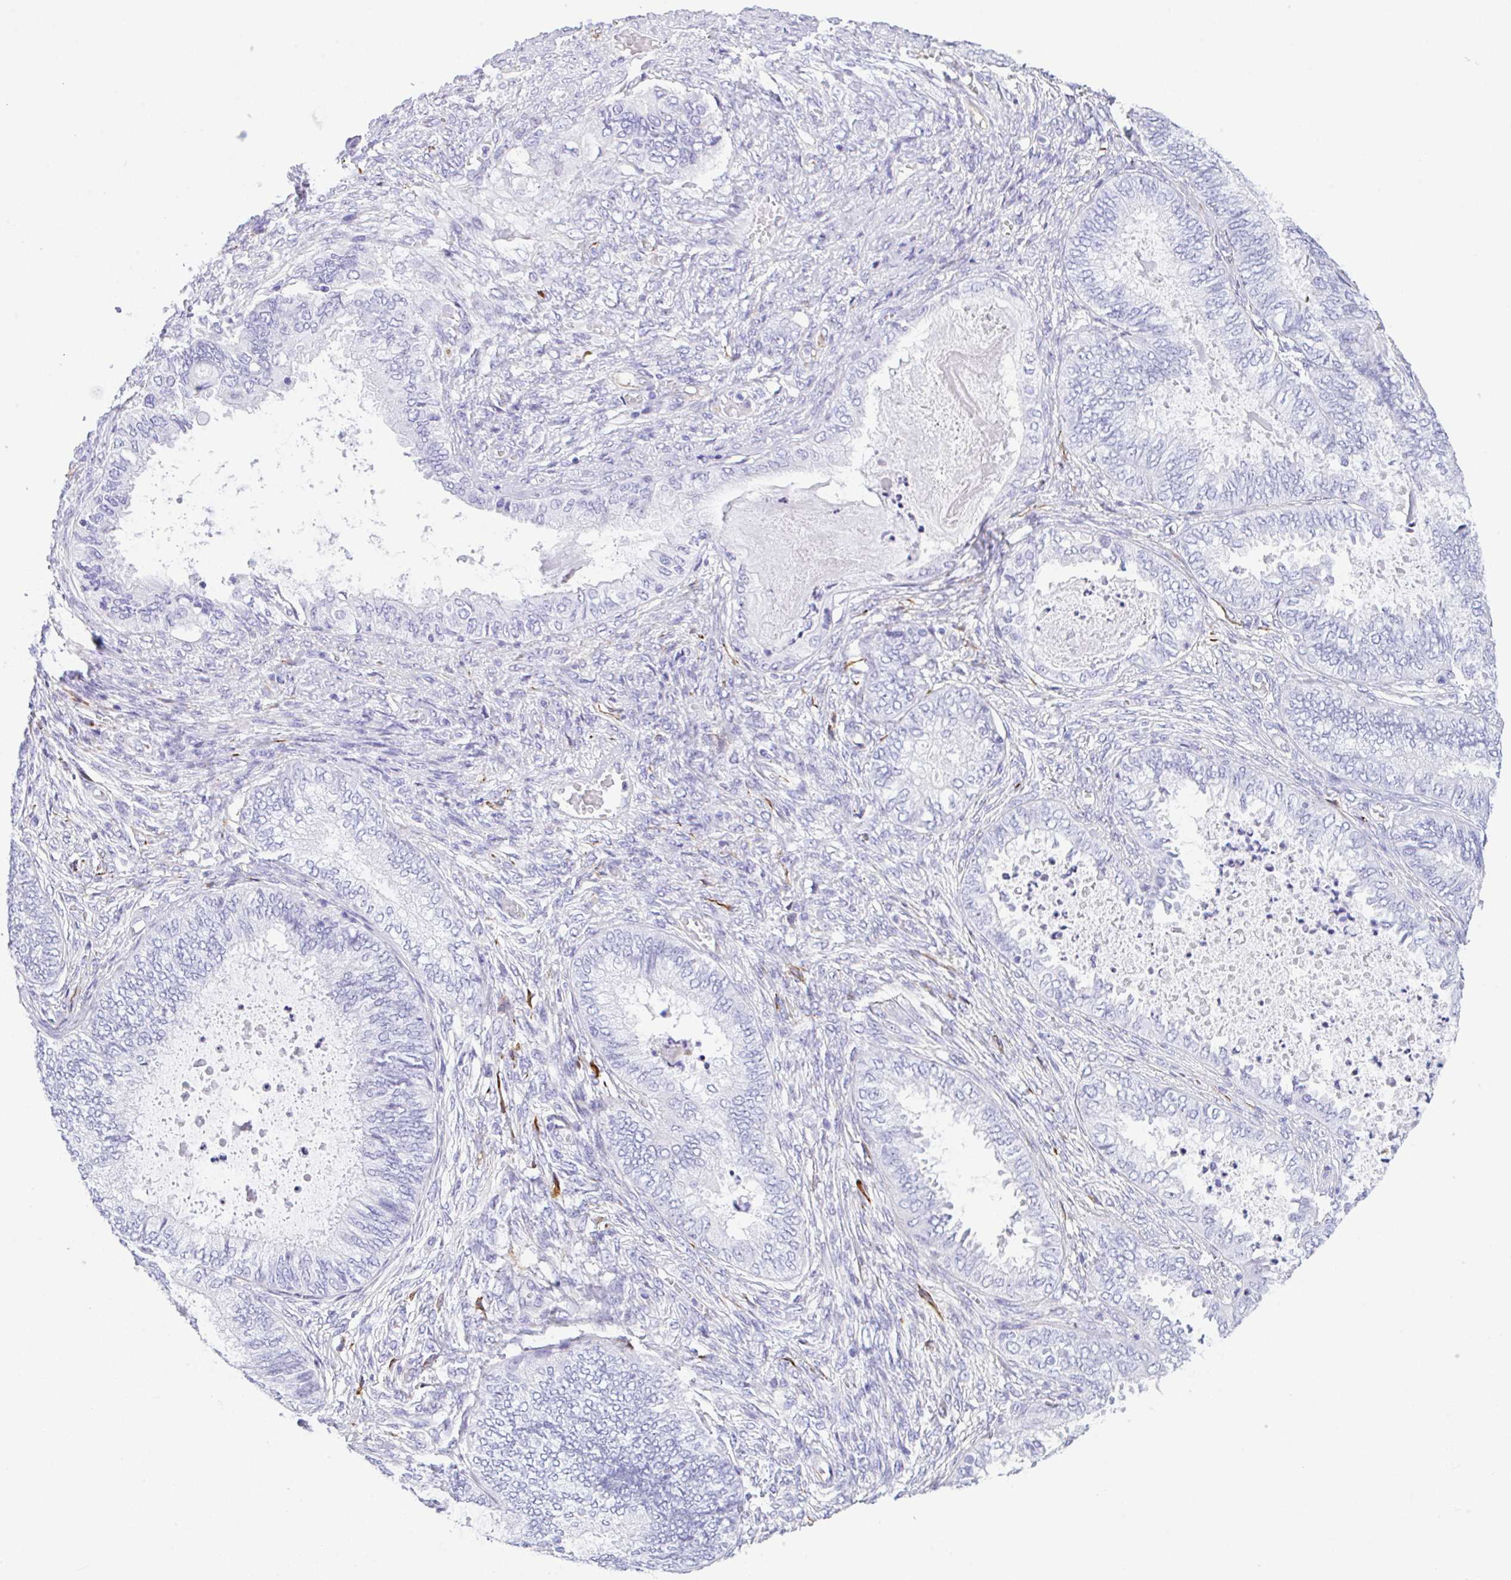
{"staining": {"intensity": "negative", "quantity": "none", "location": "none"}, "tissue": "ovarian cancer", "cell_type": "Tumor cells", "image_type": "cancer", "snomed": [{"axis": "morphology", "description": "Carcinoma, endometroid"}, {"axis": "topography", "description": "Ovary"}], "caption": "Histopathology image shows no protein expression in tumor cells of ovarian cancer (endometroid carcinoma) tissue.", "gene": "NDUFAF8", "patient": {"sex": "female", "age": 70}}